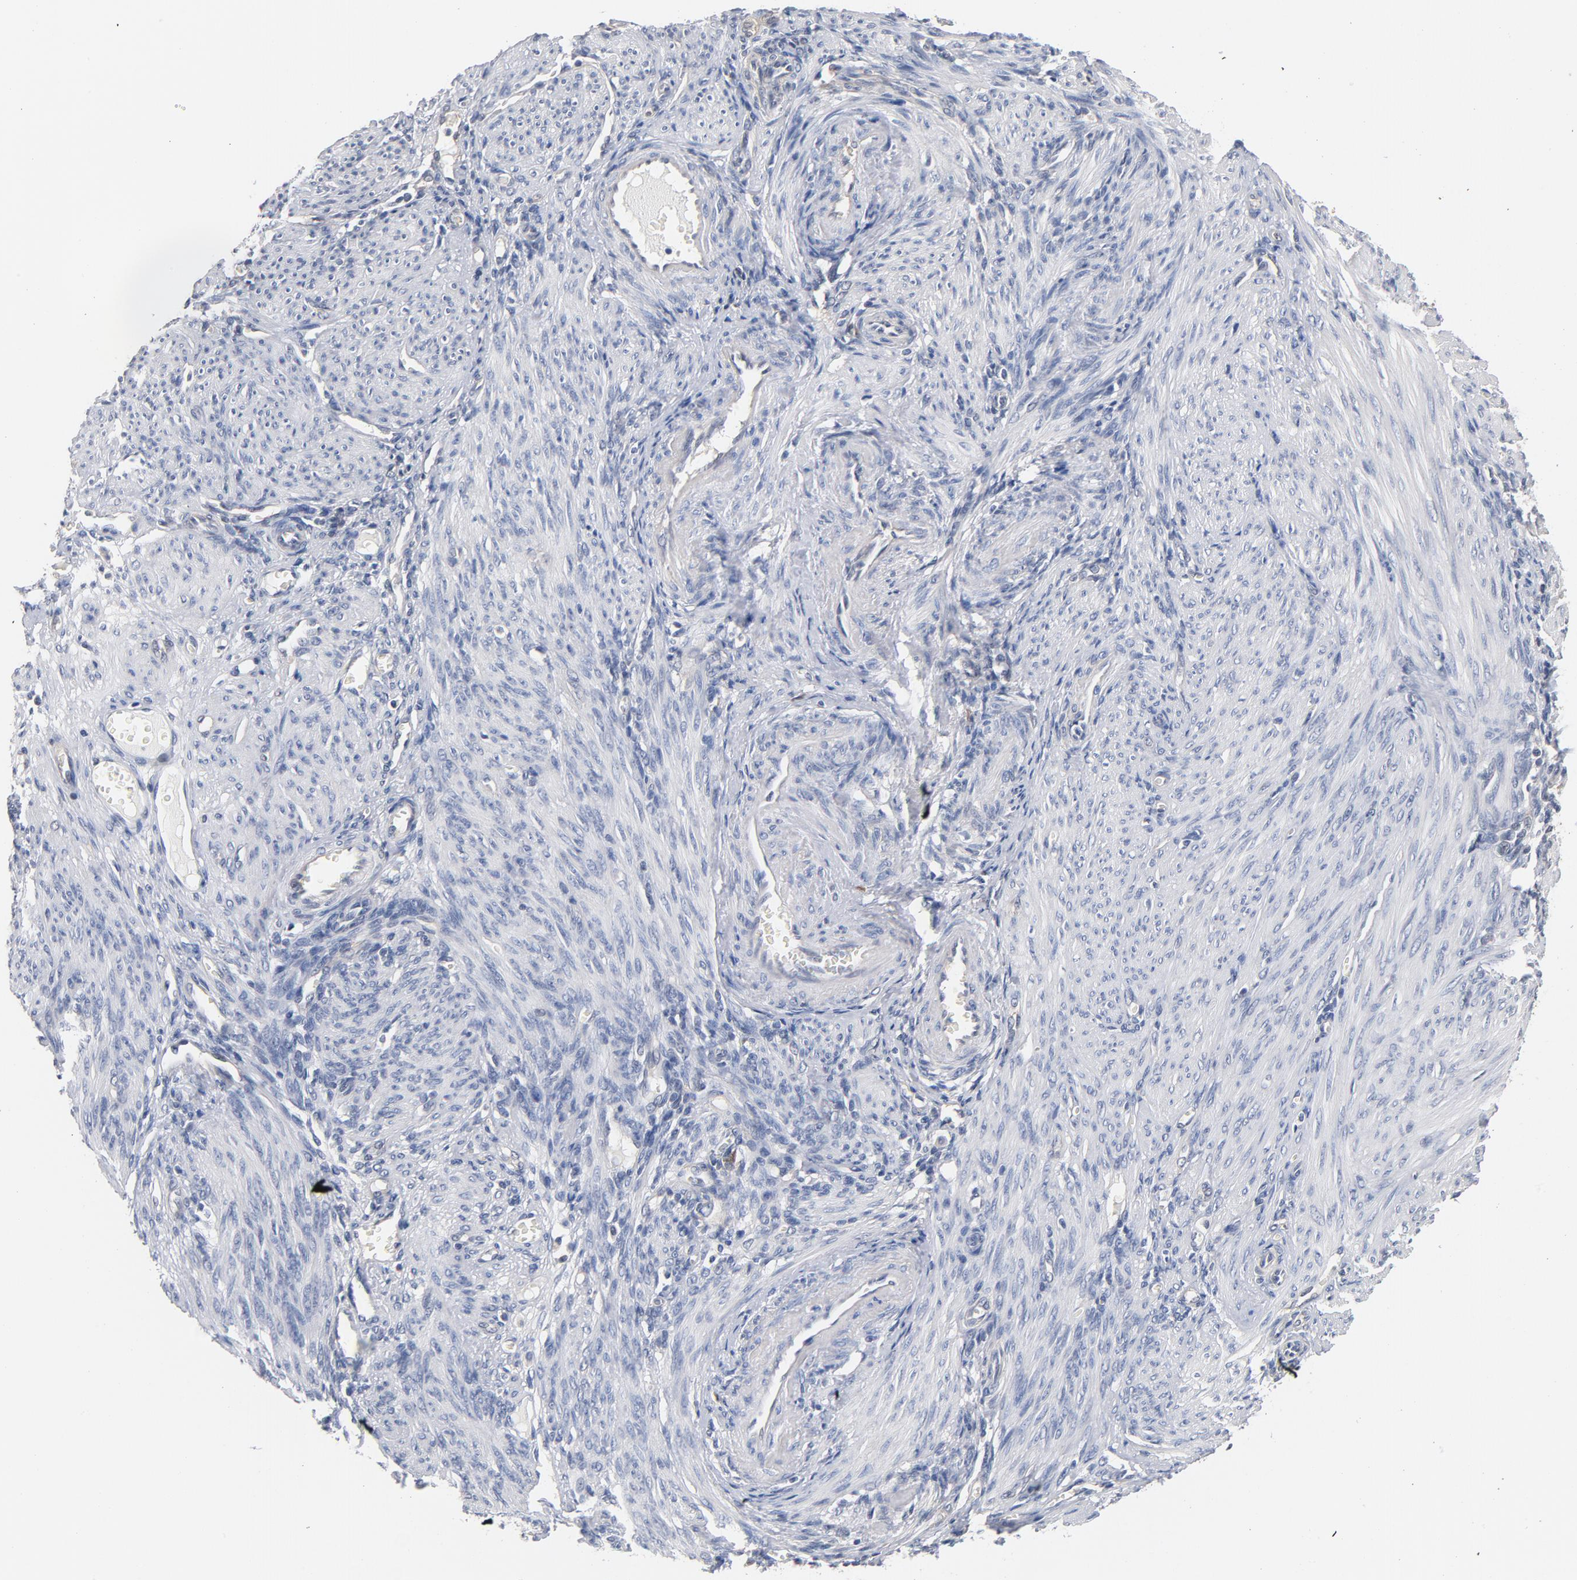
{"staining": {"intensity": "negative", "quantity": "none", "location": "none"}, "tissue": "endometrium", "cell_type": "Cells in endometrial stroma", "image_type": "normal", "snomed": [{"axis": "morphology", "description": "Normal tissue, NOS"}, {"axis": "topography", "description": "Endometrium"}], "caption": "A high-resolution photomicrograph shows immunohistochemistry (IHC) staining of benign endometrium, which exhibits no significant expression in cells in endometrial stroma.", "gene": "MIF", "patient": {"sex": "female", "age": 72}}